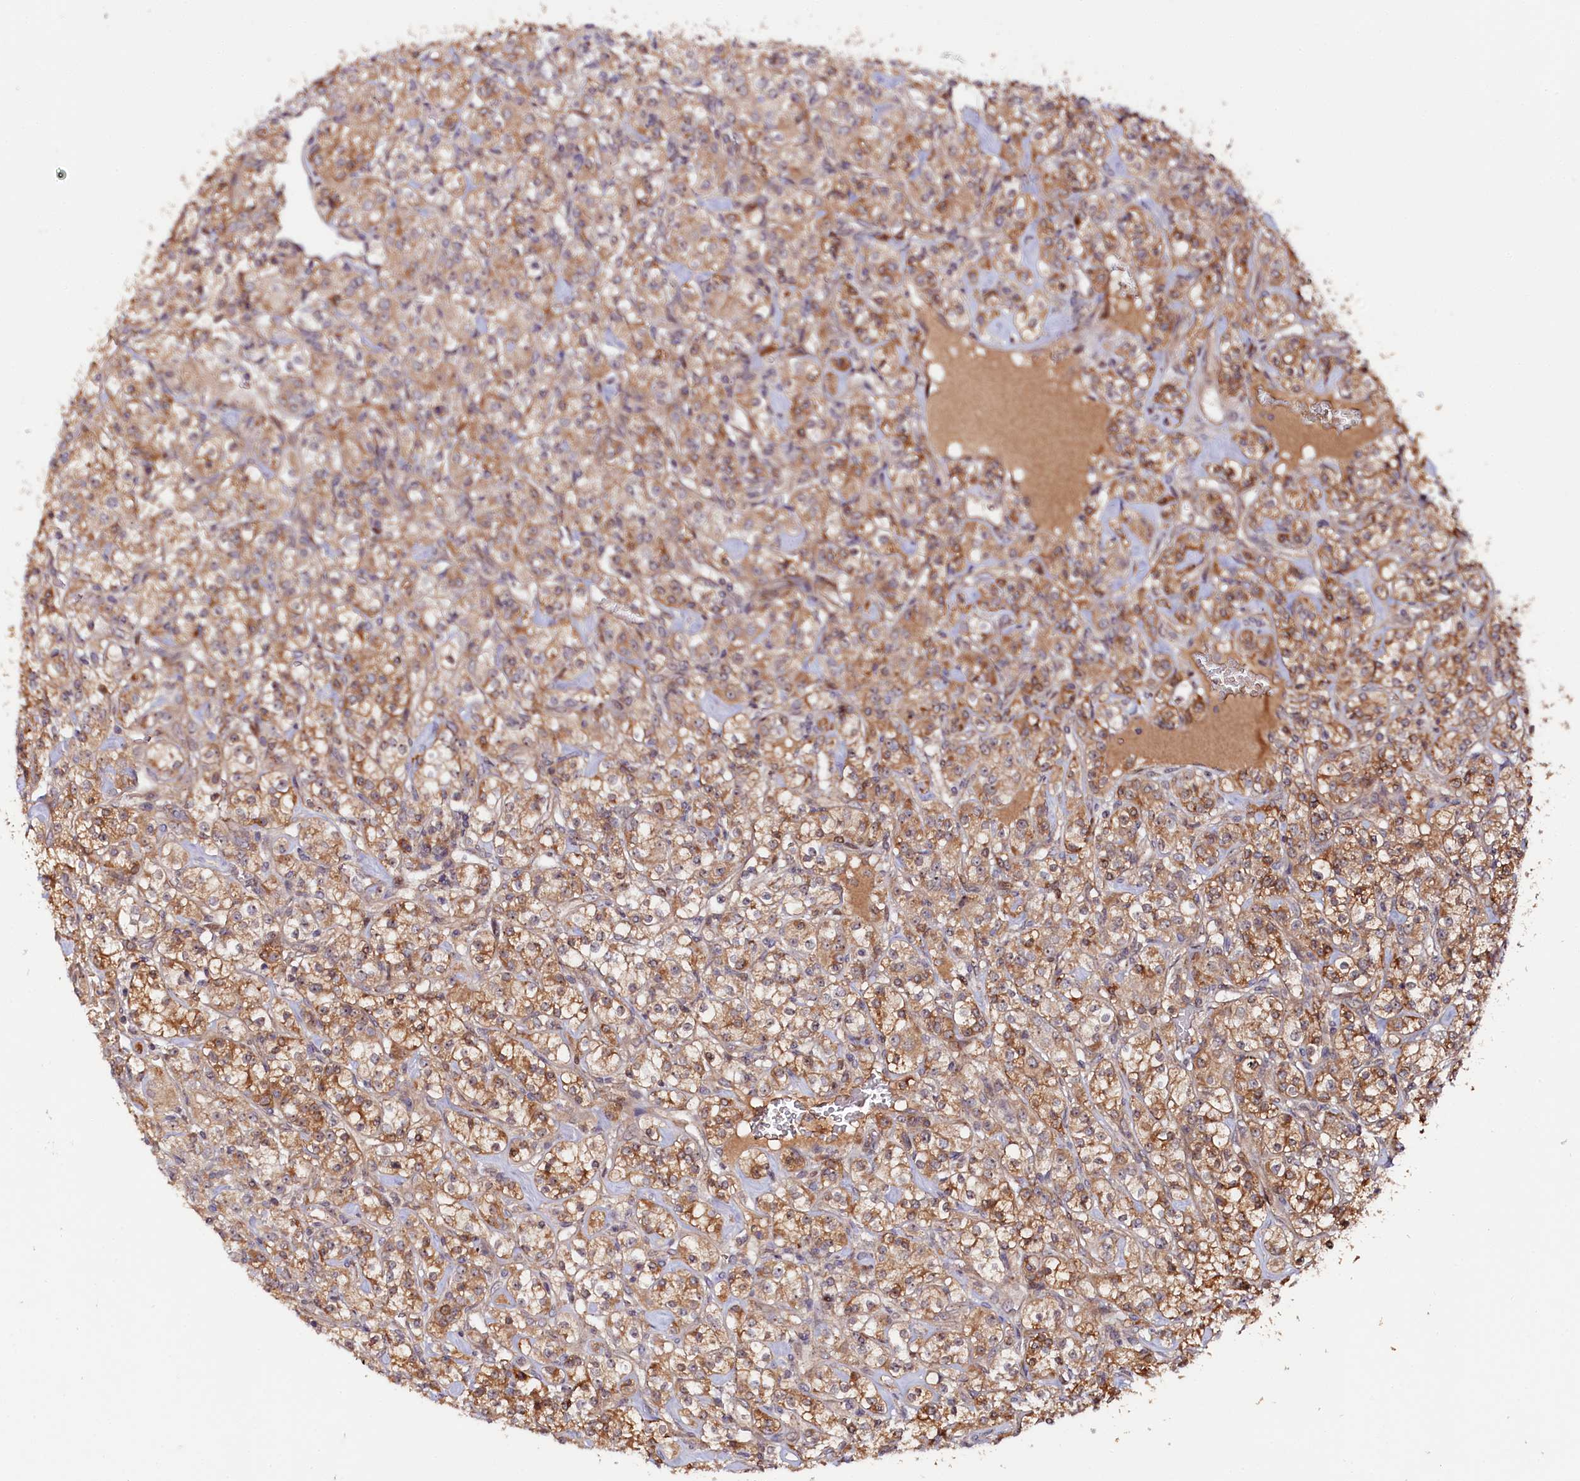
{"staining": {"intensity": "moderate", "quantity": ">75%", "location": "cytoplasmic/membranous"}, "tissue": "renal cancer", "cell_type": "Tumor cells", "image_type": "cancer", "snomed": [{"axis": "morphology", "description": "Adenocarcinoma, NOS"}, {"axis": "topography", "description": "Kidney"}], "caption": "The immunohistochemical stain shows moderate cytoplasmic/membranous positivity in tumor cells of renal cancer tissue.", "gene": "NEDD1", "patient": {"sex": "male", "age": 77}}